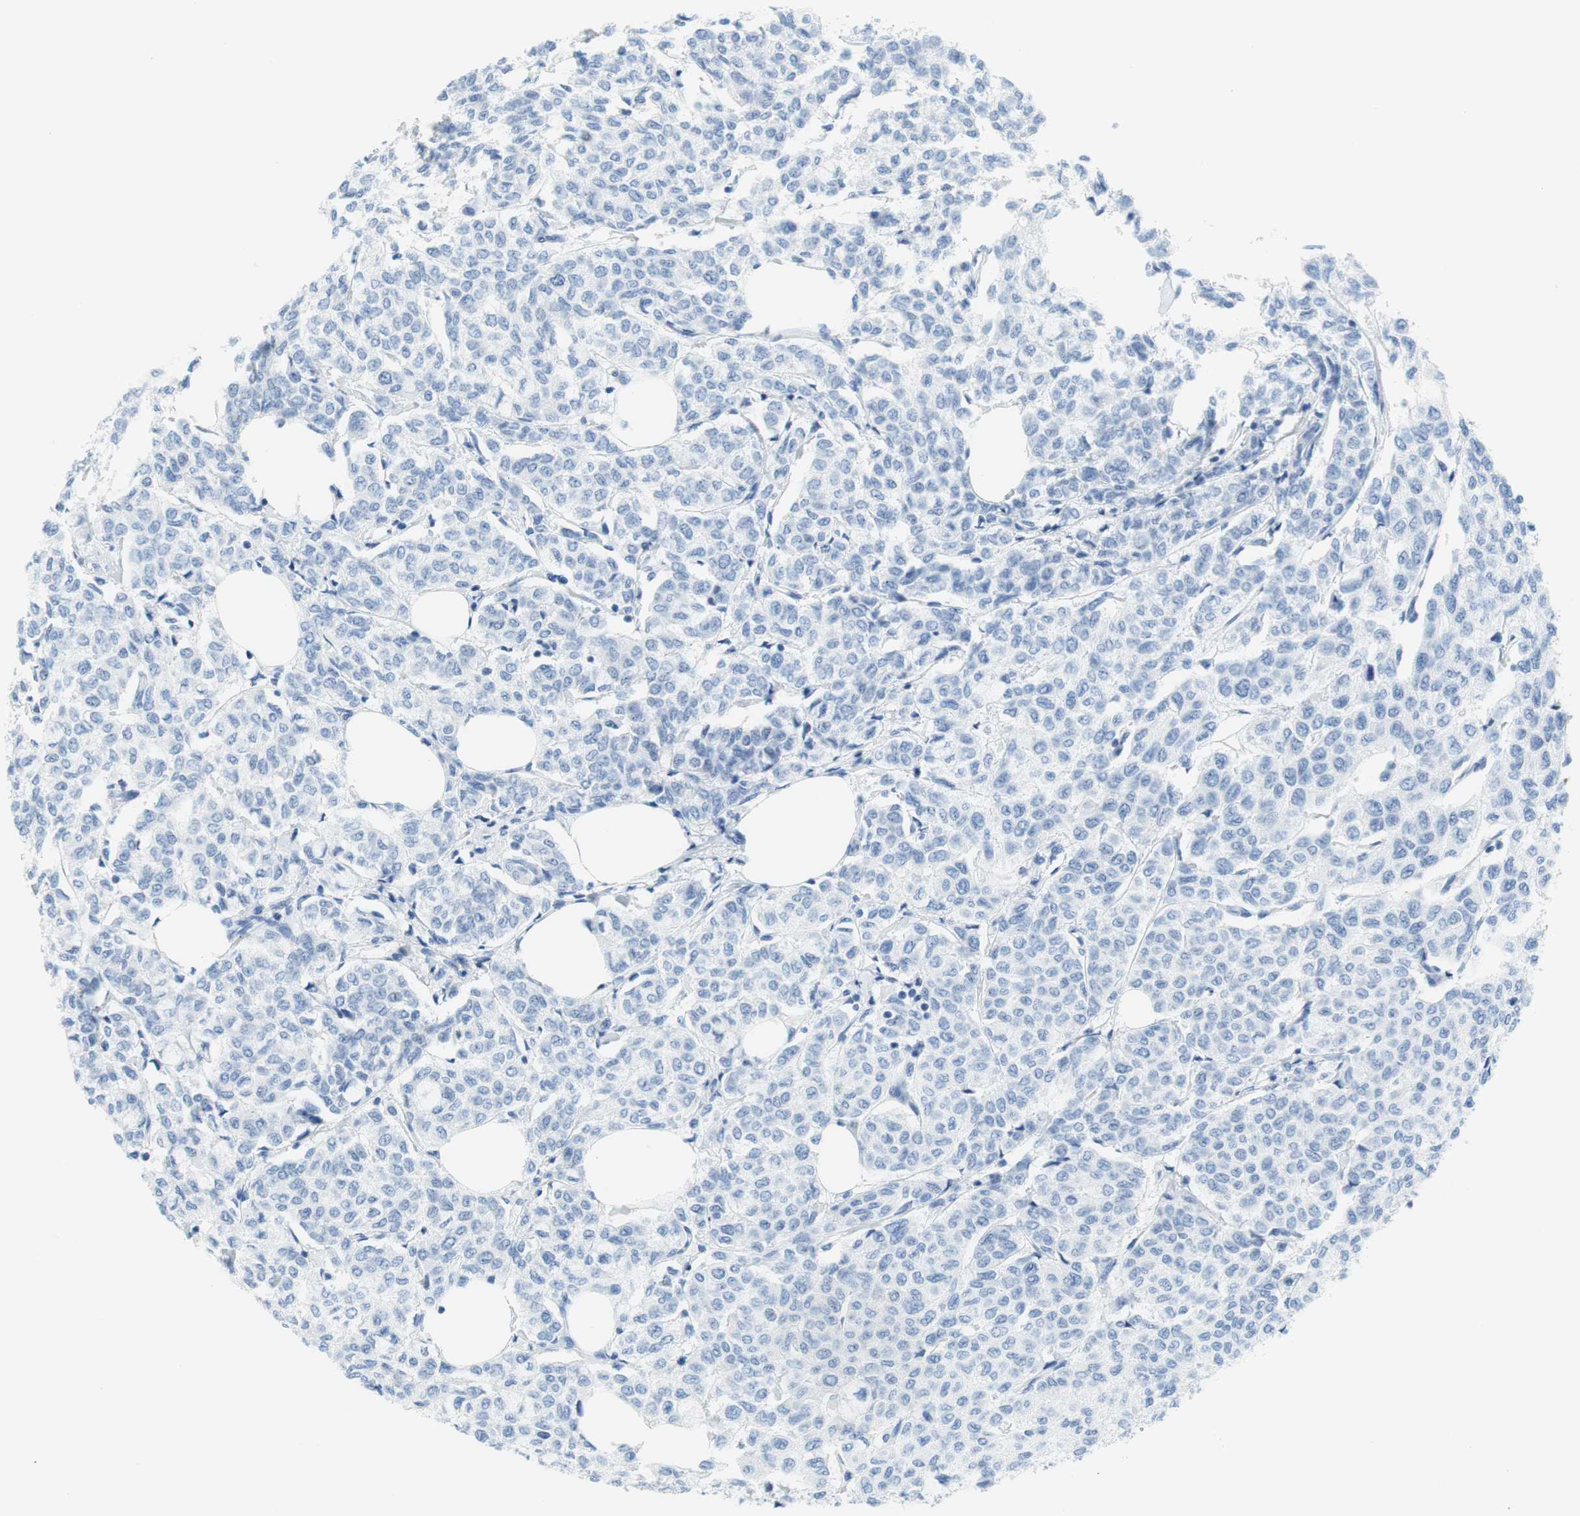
{"staining": {"intensity": "negative", "quantity": "none", "location": "none"}, "tissue": "breast cancer", "cell_type": "Tumor cells", "image_type": "cancer", "snomed": [{"axis": "morphology", "description": "Lobular carcinoma"}, {"axis": "topography", "description": "Breast"}], "caption": "High power microscopy histopathology image of an IHC micrograph of lobular carcinoma (breast), revealing no significant expression in tumor cells.", "gene": "MYH1", "patient": {"sex": "female", "age": 60}}